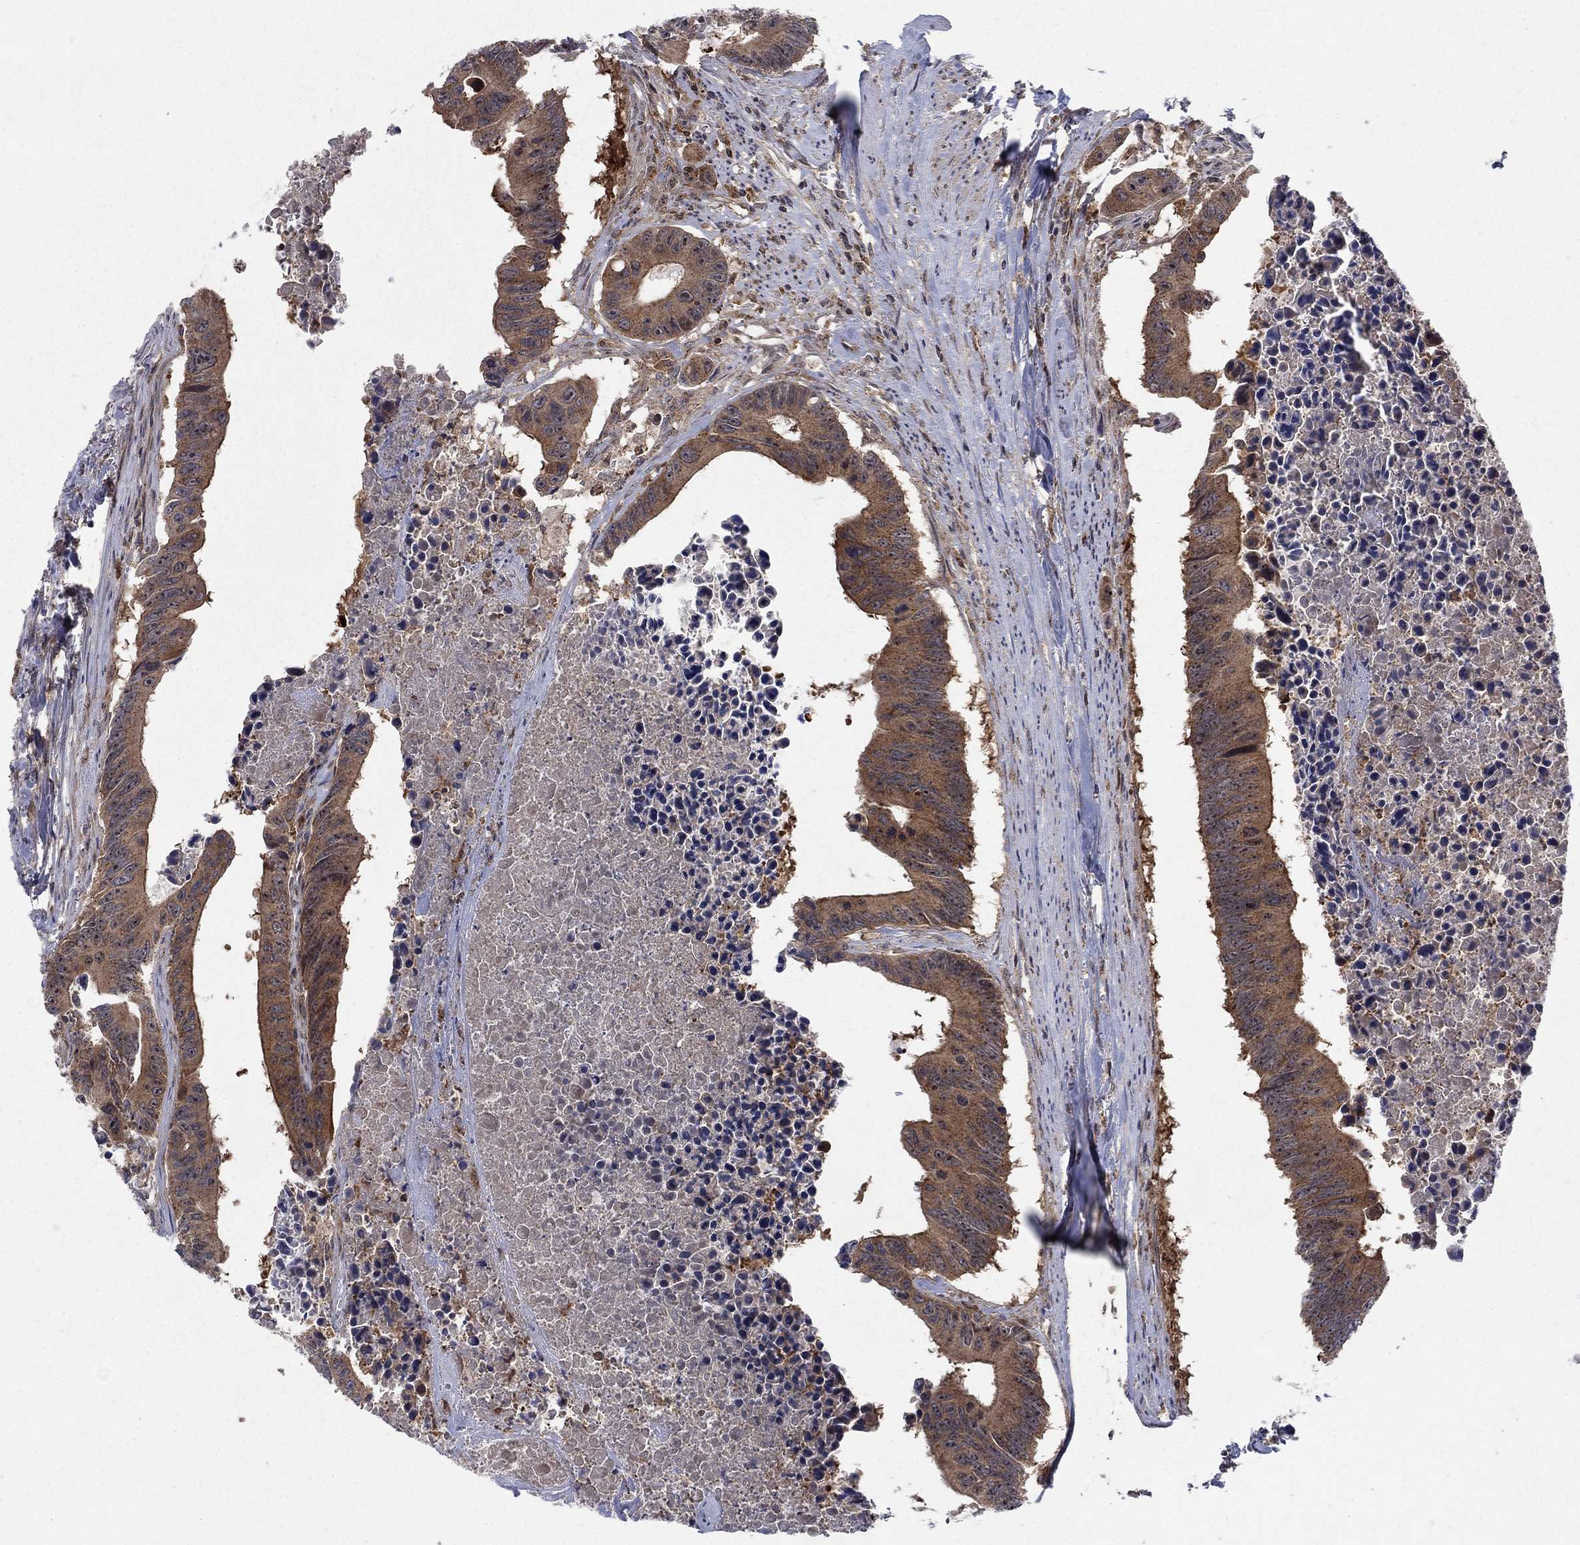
{"staining": {"intensity": "moderate", "quantity": ">75%", "location": "cytoplasmic/membranous"}, "tissue": "colorectal cancer", "cell_type": "Tumor cells", "image_type": "cancer", "snomed": [{"axis": "morphology", "description": "Adenocarcinoma, NOS"}, {"axis": "topography", "description": "Colon"}], "caption": "Immunohistochemical staining of adenocarcinoma (colorectal) exhibits medium levels of moderate cytoplasmic/membranous protein expression in about >75% of tumor cells. (Stains: DAB in brown, nuclei in blue, Microscopy: brightfield microscopy at high magnification).", "gene": "IFI35", "patient": {"sex": "female", "age": 87}}